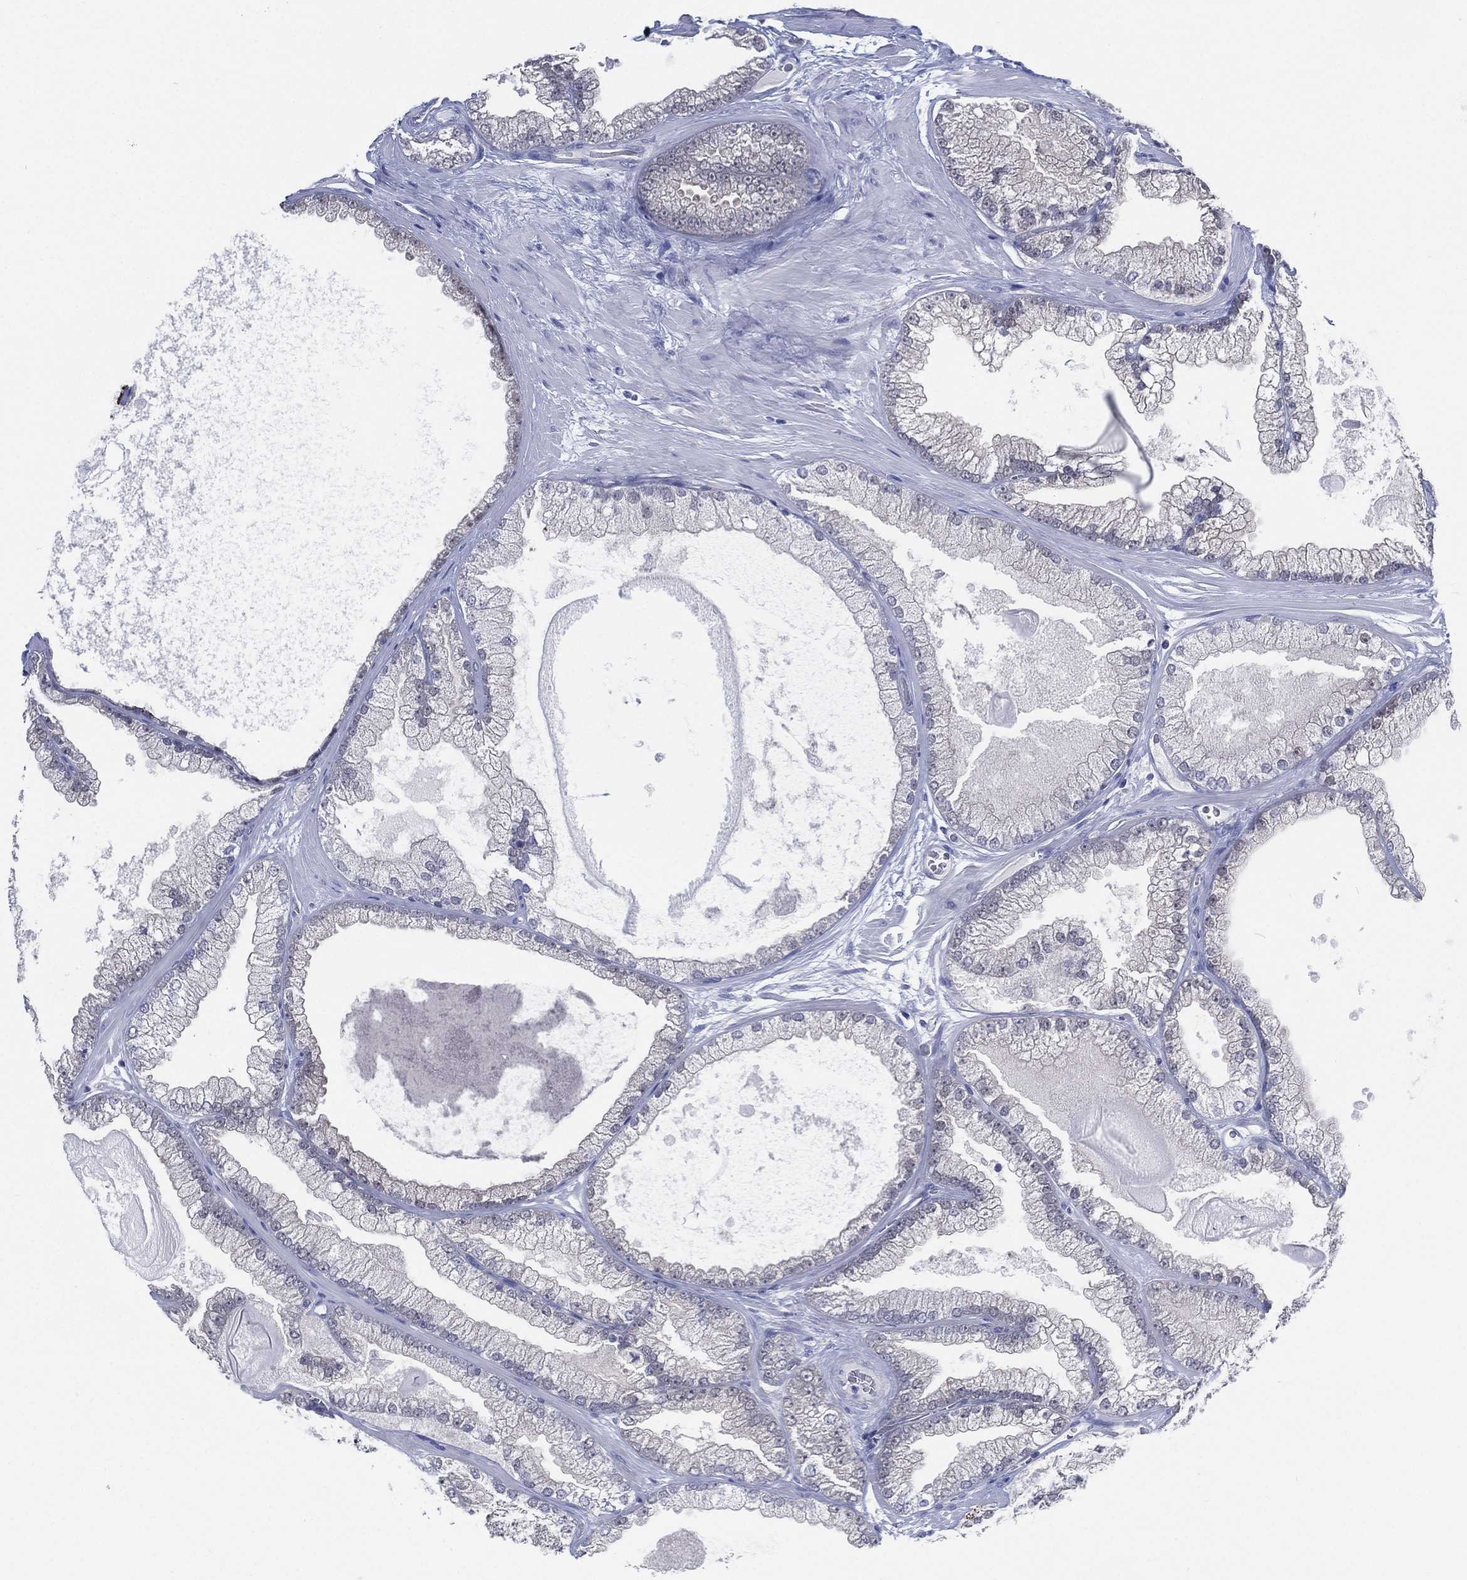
{"staining": {"intensity": "negative", "quantity": "none", "location": "none"}, "tissue": "prostate cancer", "cell_type": "Tumor cells", "image_type": "cancer", "snomed": [{"axis": "morphology", "description": "Adenocarcinoma, Low grade"}, {"axis": "topography", "description": "Prostate"}], "caption": "Immunohistochemistry histopathology image of prostate adenocarcinoma (low-grade) stained for a protein (brown), which shows no expression in tumor cells. (DAB immunohistochemistry (IHC), high magnification).", "gene": "C5orf46", "patient": {"sex": "male", "age": 57}}